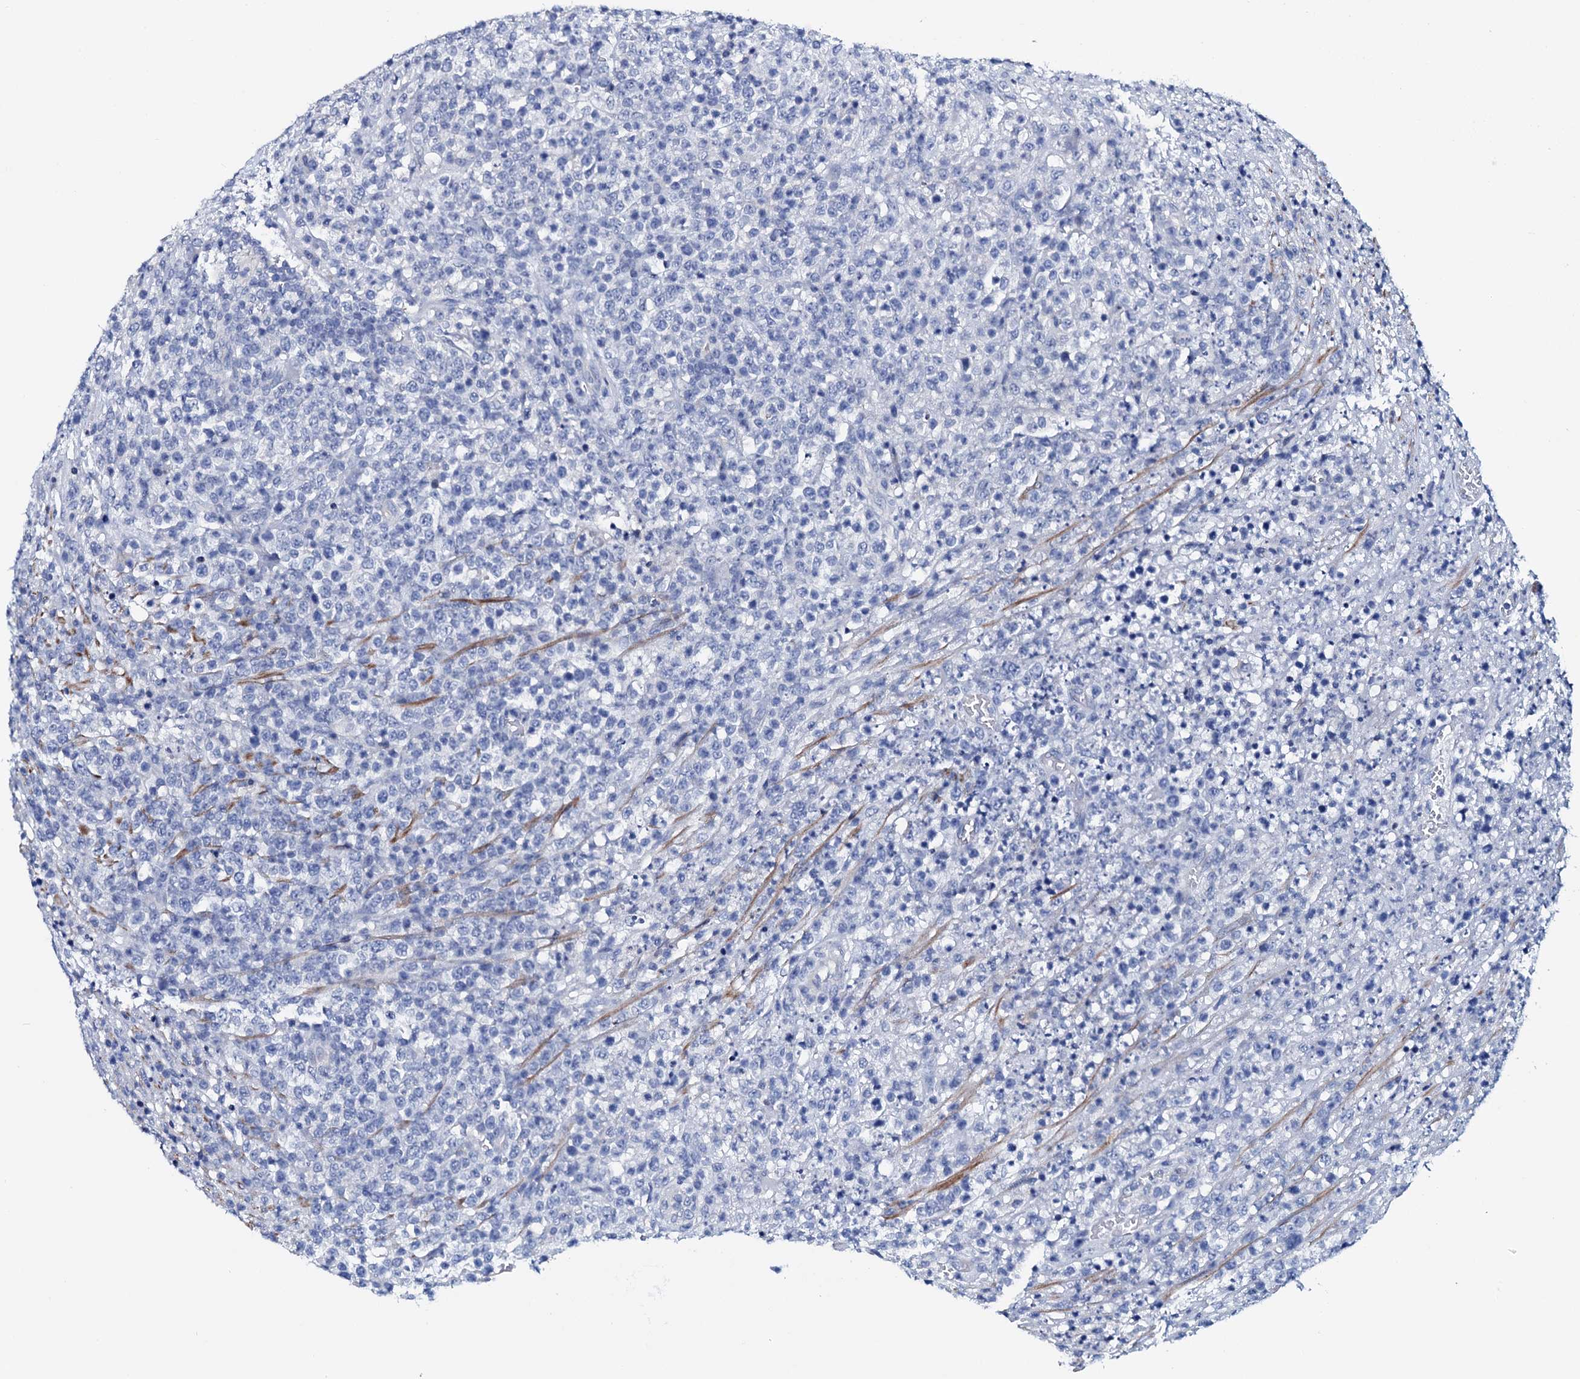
{"staining": {"intensity": "negative", "quantity": "none", "location": "none"}, "tissue": "lymphoma", "cell_type": "Tumor cells", "image_type": "cancer", "snomed": [{"axis": "morphology", "description": "Malignant lymphoma, non-Hodgkin's type, High grade"}, {"axis": "topography", "description": "Colon"}], "caption": "DAB (3,3'-diaminobenzidine) immunohistochemical staining of lymphoma demonstrates no significant expression in tumor cells.", "gene": "GYS2", "patient": {"sex": "female", "age": 53}}